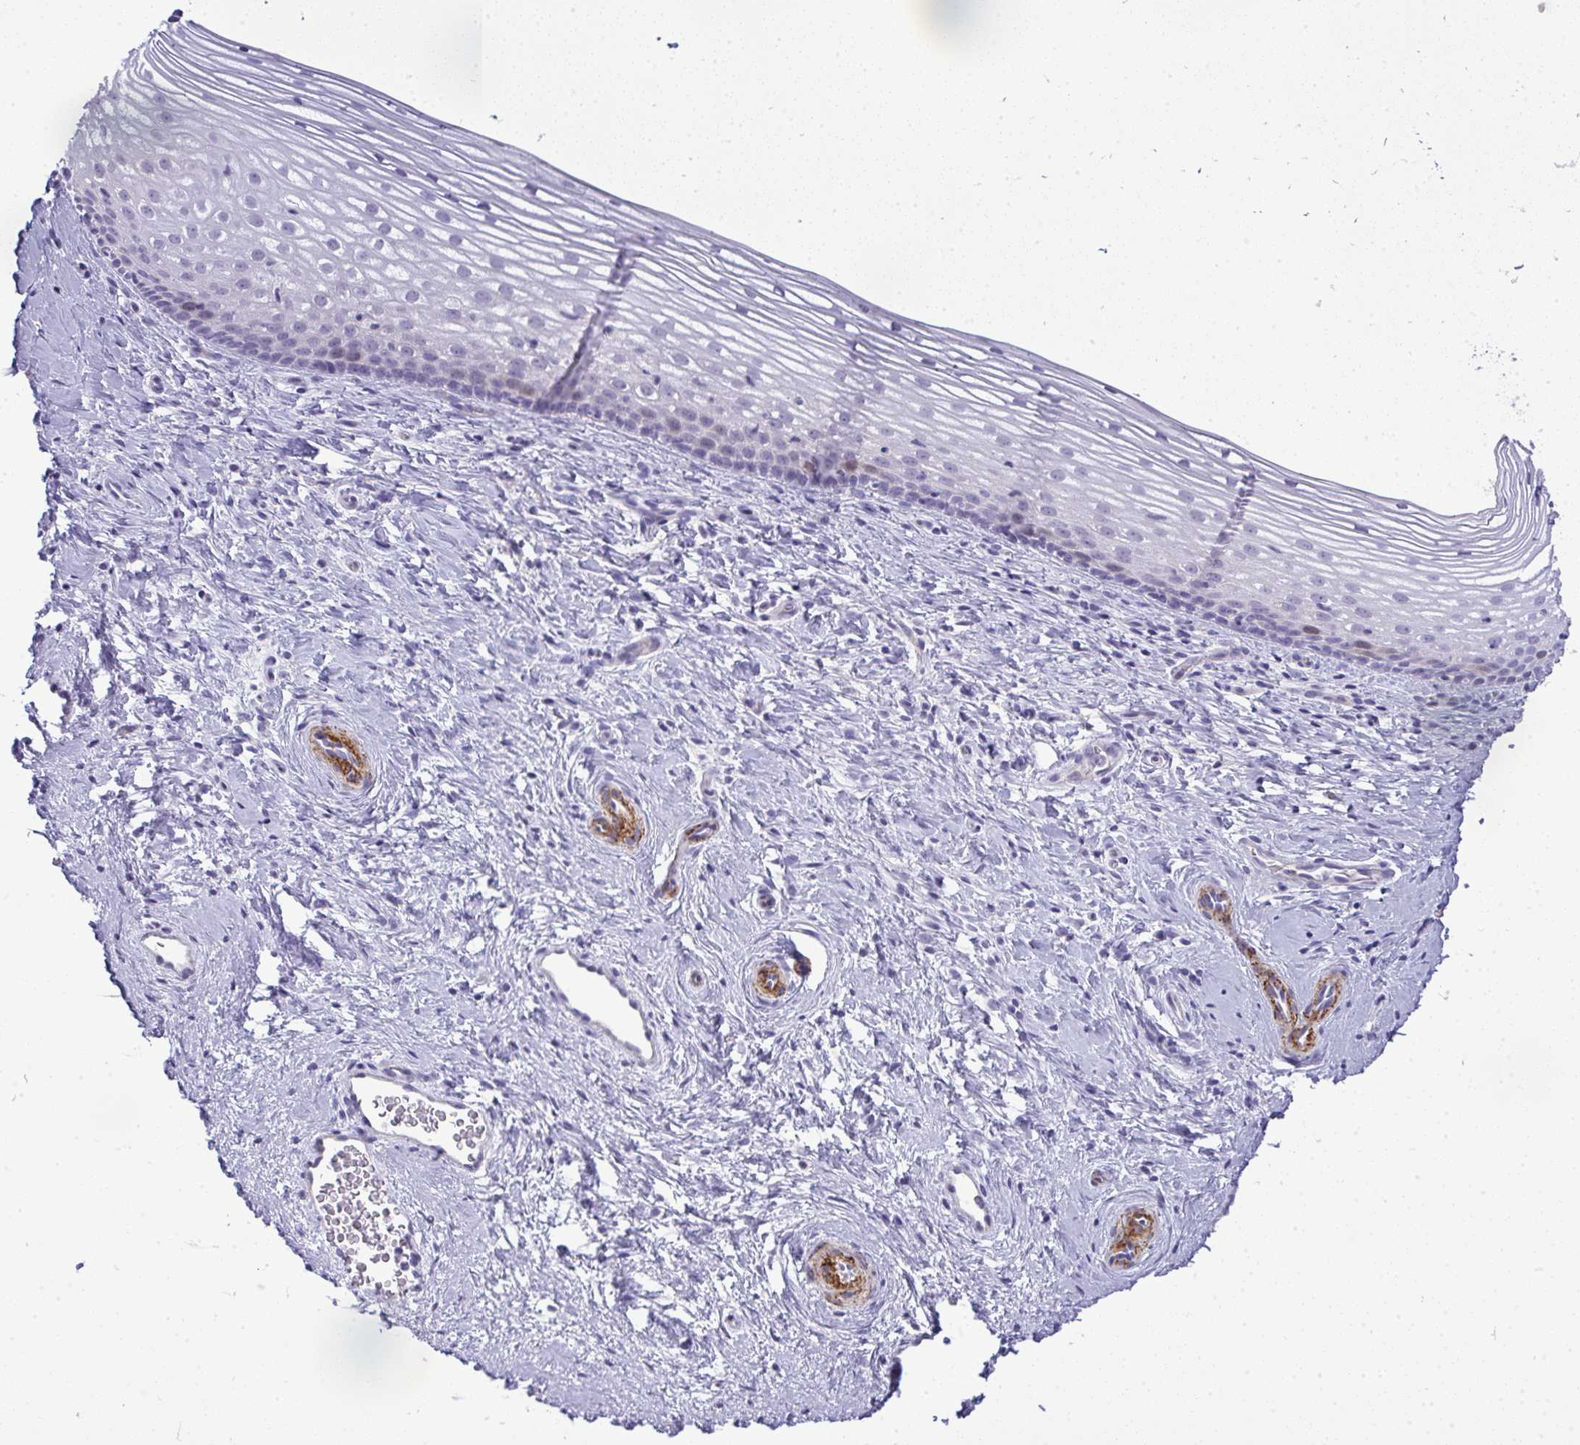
{"staining": {"intensity": "strong", "quantity": "<25%", "location": "nuclear"}, "tissue": "vagina", "cell_type": "Squamous epithelial cells", "image_type": "normal", "snomed": [{"axis": "morphology", "description": "Normal tissue, NOS"}, {"axis": "topography", "description": "Vagina"}], "caption": "Strong nuclear protein positivity is present in approximately <25% of squamous epithelial cells in vagina.", "gene": "UBE2S", "patient": {"sex": "female", "age": 51}}